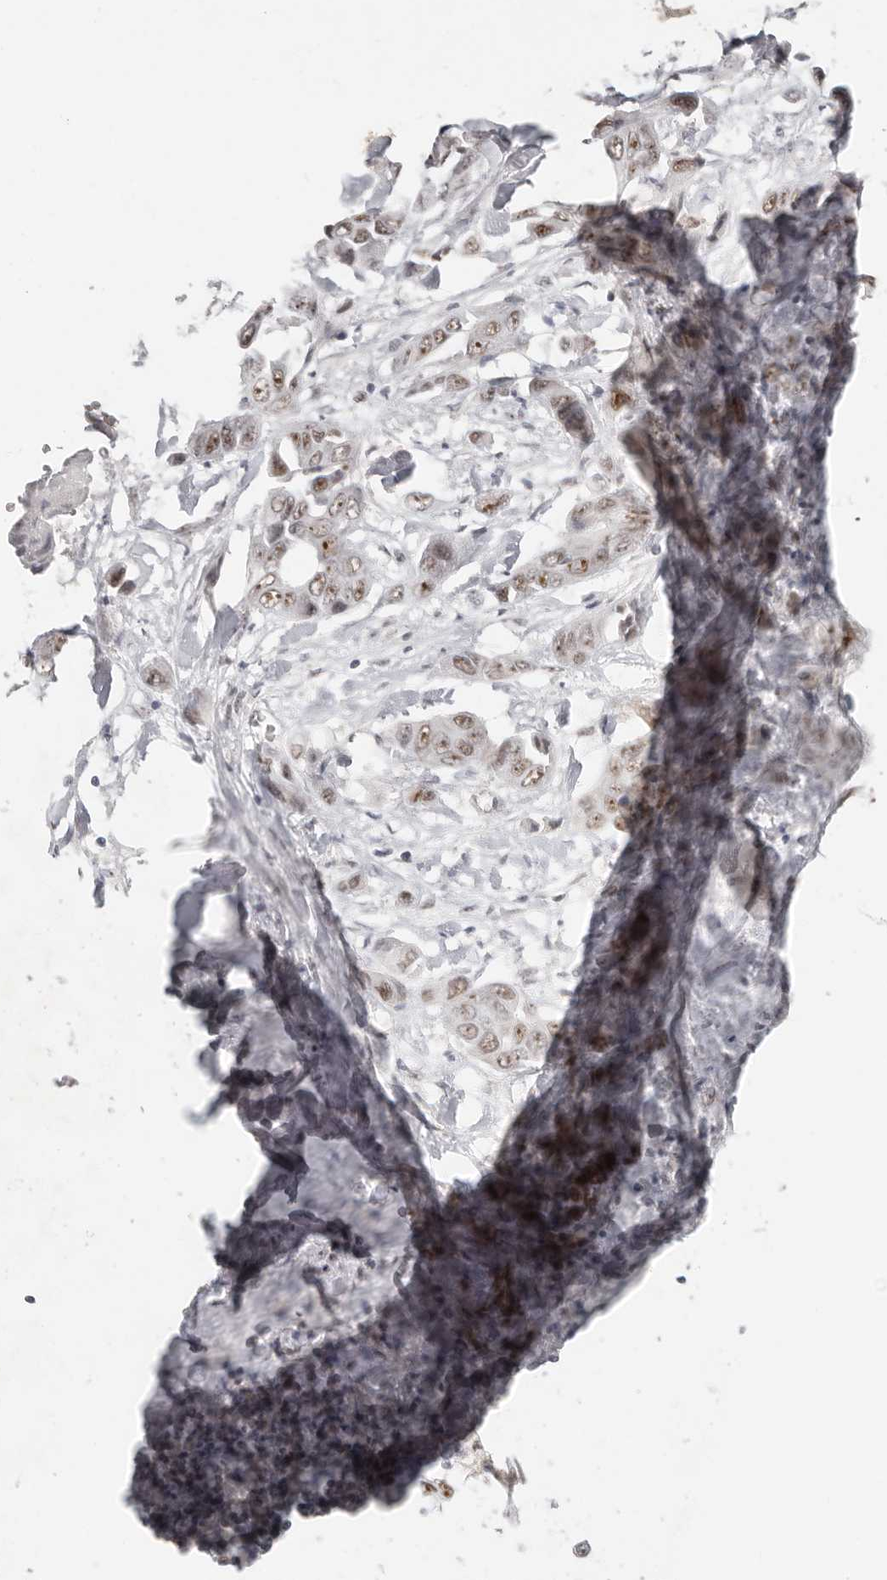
{"staining": {"intensity": "moderate", "quantity": ">75%", "location": "nuclear"}, "tissue": "liver cancer", "cell_type": "Tumor cells", "image_type": "cancer", "snomed": [{"axis": "morphology", "description": "Cholangiocarcinoma"}, {"axis": "topography", "description": "Liver"}], "caption": "Liver cholangiocarcinoma stained with immunohistochemistry (IHC) reveals moderate nuclear positivity in about >75% of tumor cells.", "gene": "LARP7", "patient": {"sex": "female", "age": 52}}